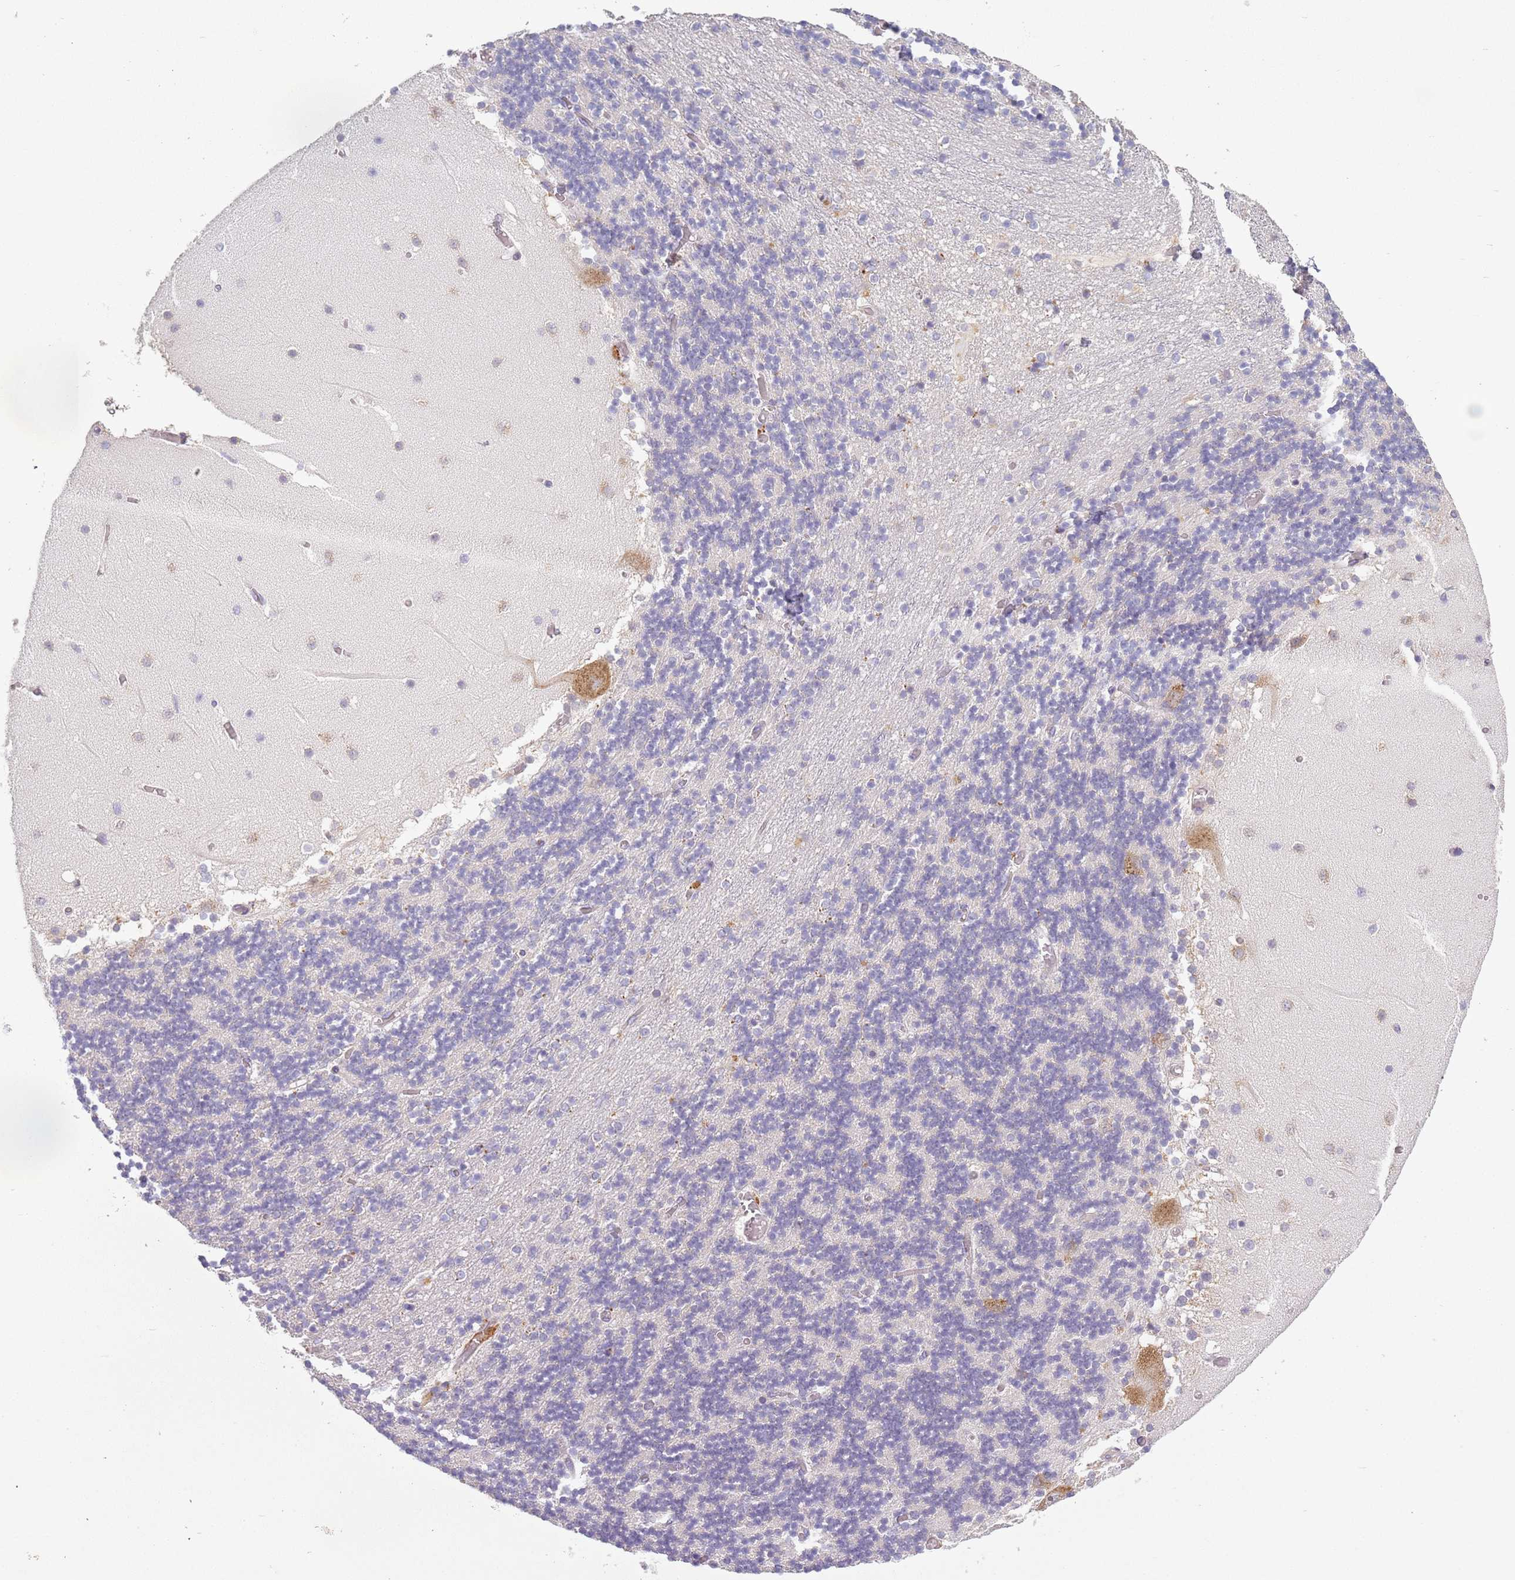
{"staining": {"intensity": "negative", "quantity": "none", "location": "none"}, "tissue": "cerebellum", "cell_type": "Cells in granular layer", "image_type": "normal", "snomed": [{"axis": "morphology", "description": "Normal tissue, NOS"}, {"axis": "topography", "description": "Cerebellum"}], "caption": "This is a histopathology image of immunohistochemistry (IHC) staining of benign cerebellum, which shows no expression in cells in granular layer.", "gene": "RPS28", "patient": {"sex": "female", "age": 28}}